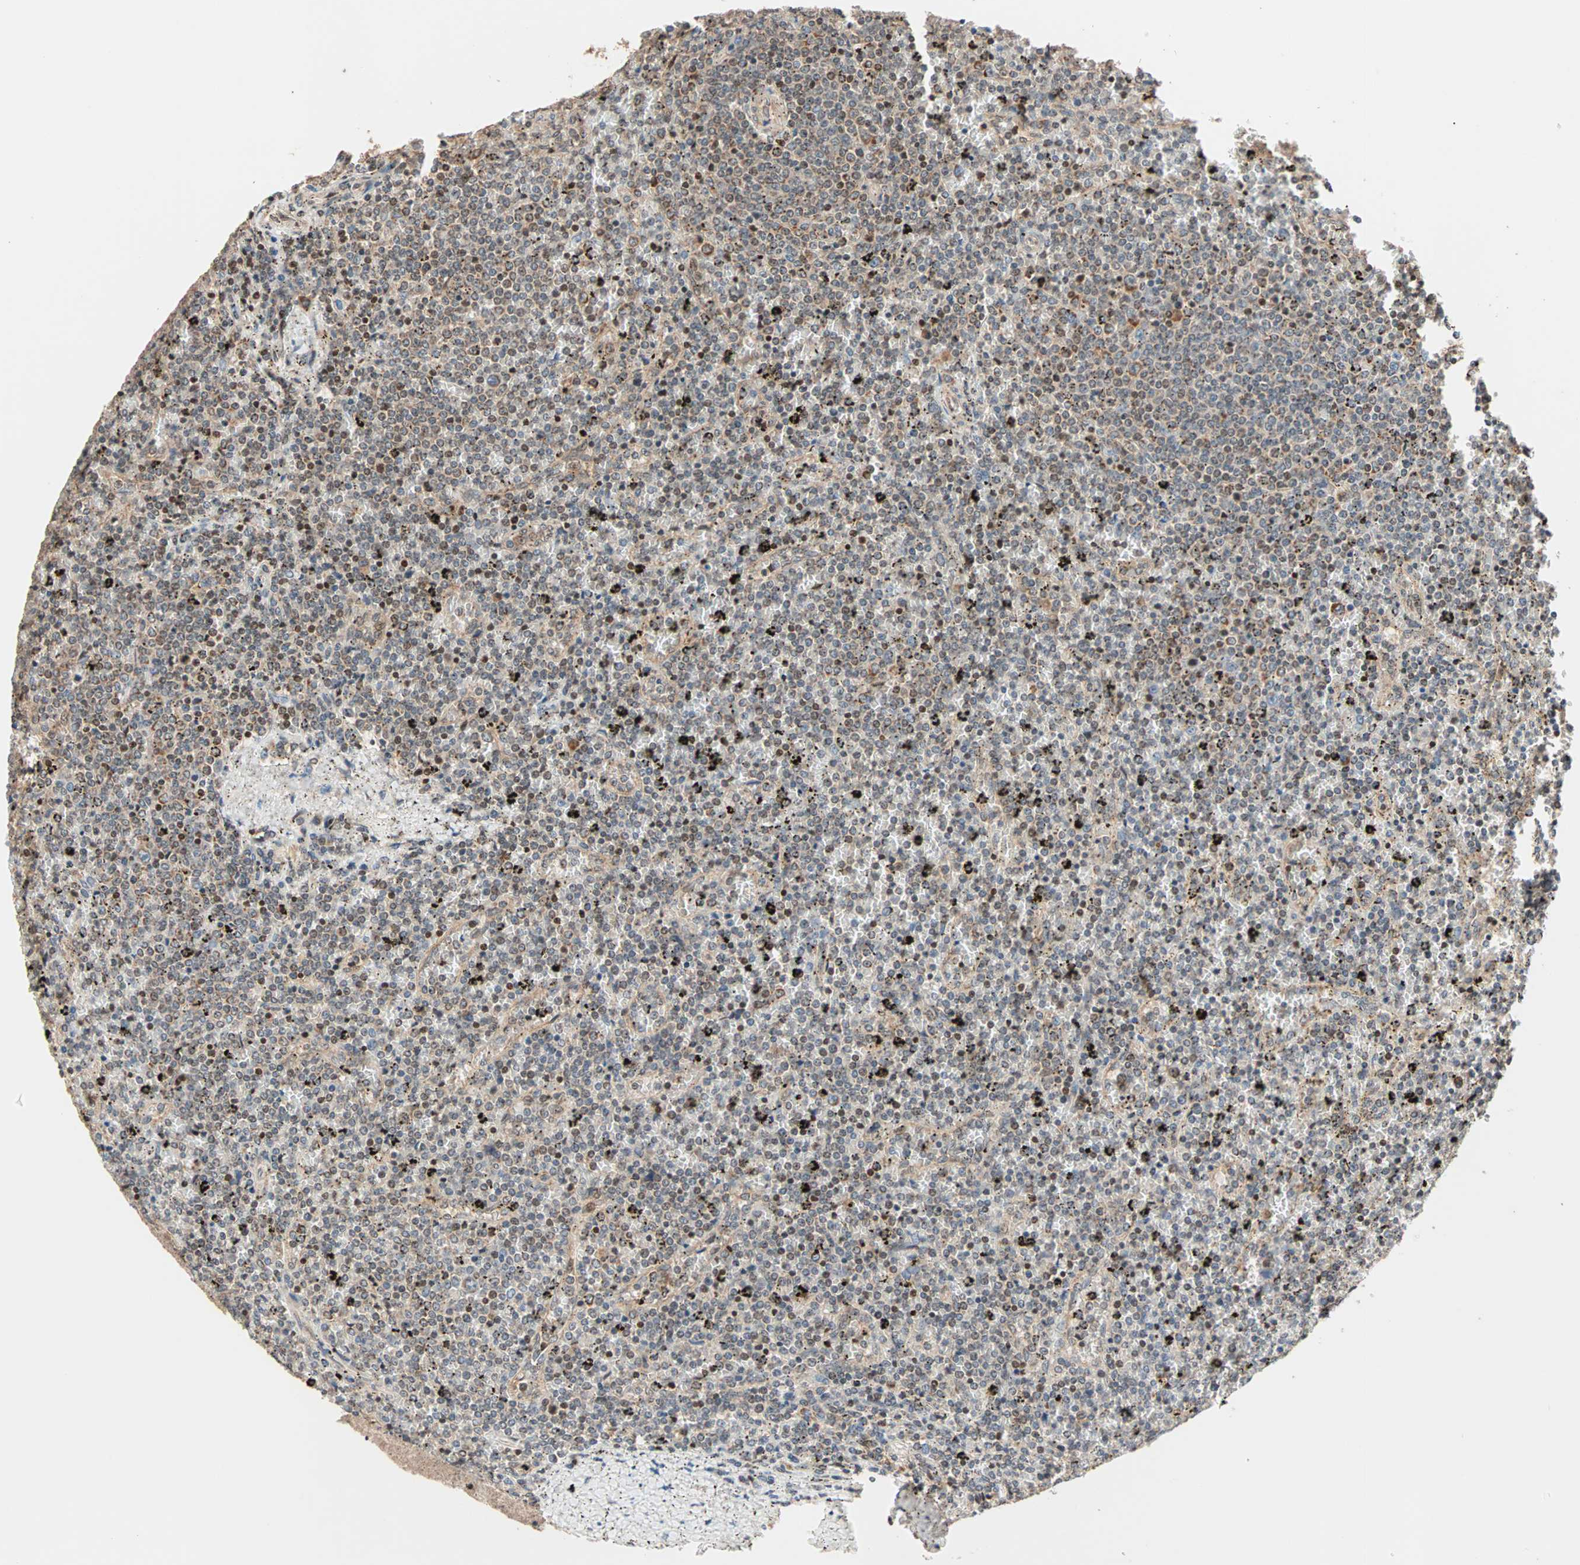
{"staining": {"intensity": "moderate", "quantity": ">75%", "location": "cytoplasmic/membranous,nuclear"}, "tissue": "lymphoma", "cell_type": "Tumor cells", "image_type": "cancer", "snomed": [{"axis": "morphology", "description": "Malignant lymphoma, non-Hodgkin's type, Low grade"}, {"axis": "topography", "description": "Spleen"}], "caption": "Immunohistochemistry photomicrograph of neoplastic tissue: lymphoma stained using immunohistochemistry exhibits medium levels of moderate protein expression localized specifically in the cytoplasmic/membranous and nuclear of tumor cells, appearing as a cytoplasmic/membranous and nuclear brown color.", "gene": "HECW1", "patient": {"sex": "female", "age": 77}}